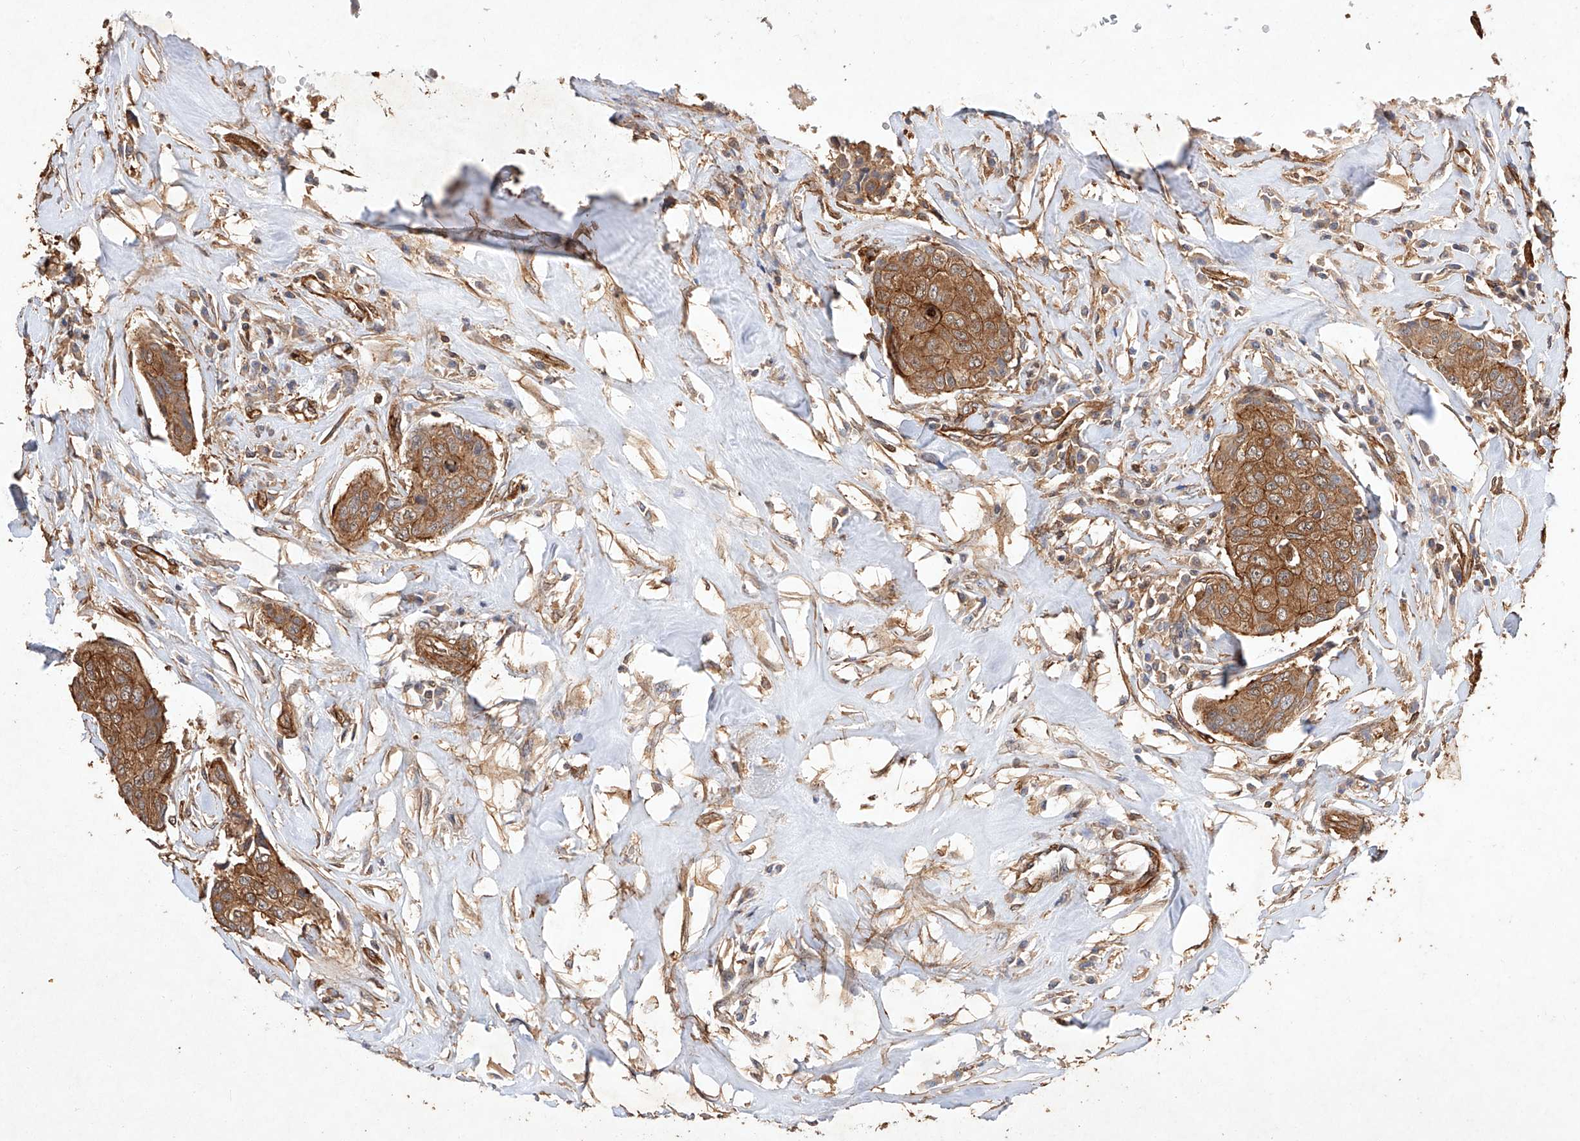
{"staining": {"intensity": "moderate", "quantity": ">75%", "location": "cytoplasmic/membranous"}, "tissue": "breast cancer", "cell_type": "Tumor cells", "image_type": "cancer", "snomed": [{"axis": "morphology", "description": "Duct carcinoma"}, {"axis": "topography", "description": "Breast"}], "caption": "The immunohistochemical stain shows moderate cytoplasmic/membranous staining in tumor cells of breast cancer tissue.", "gene": "GHDC", "patient": {"sex": "female", "age": 80}}